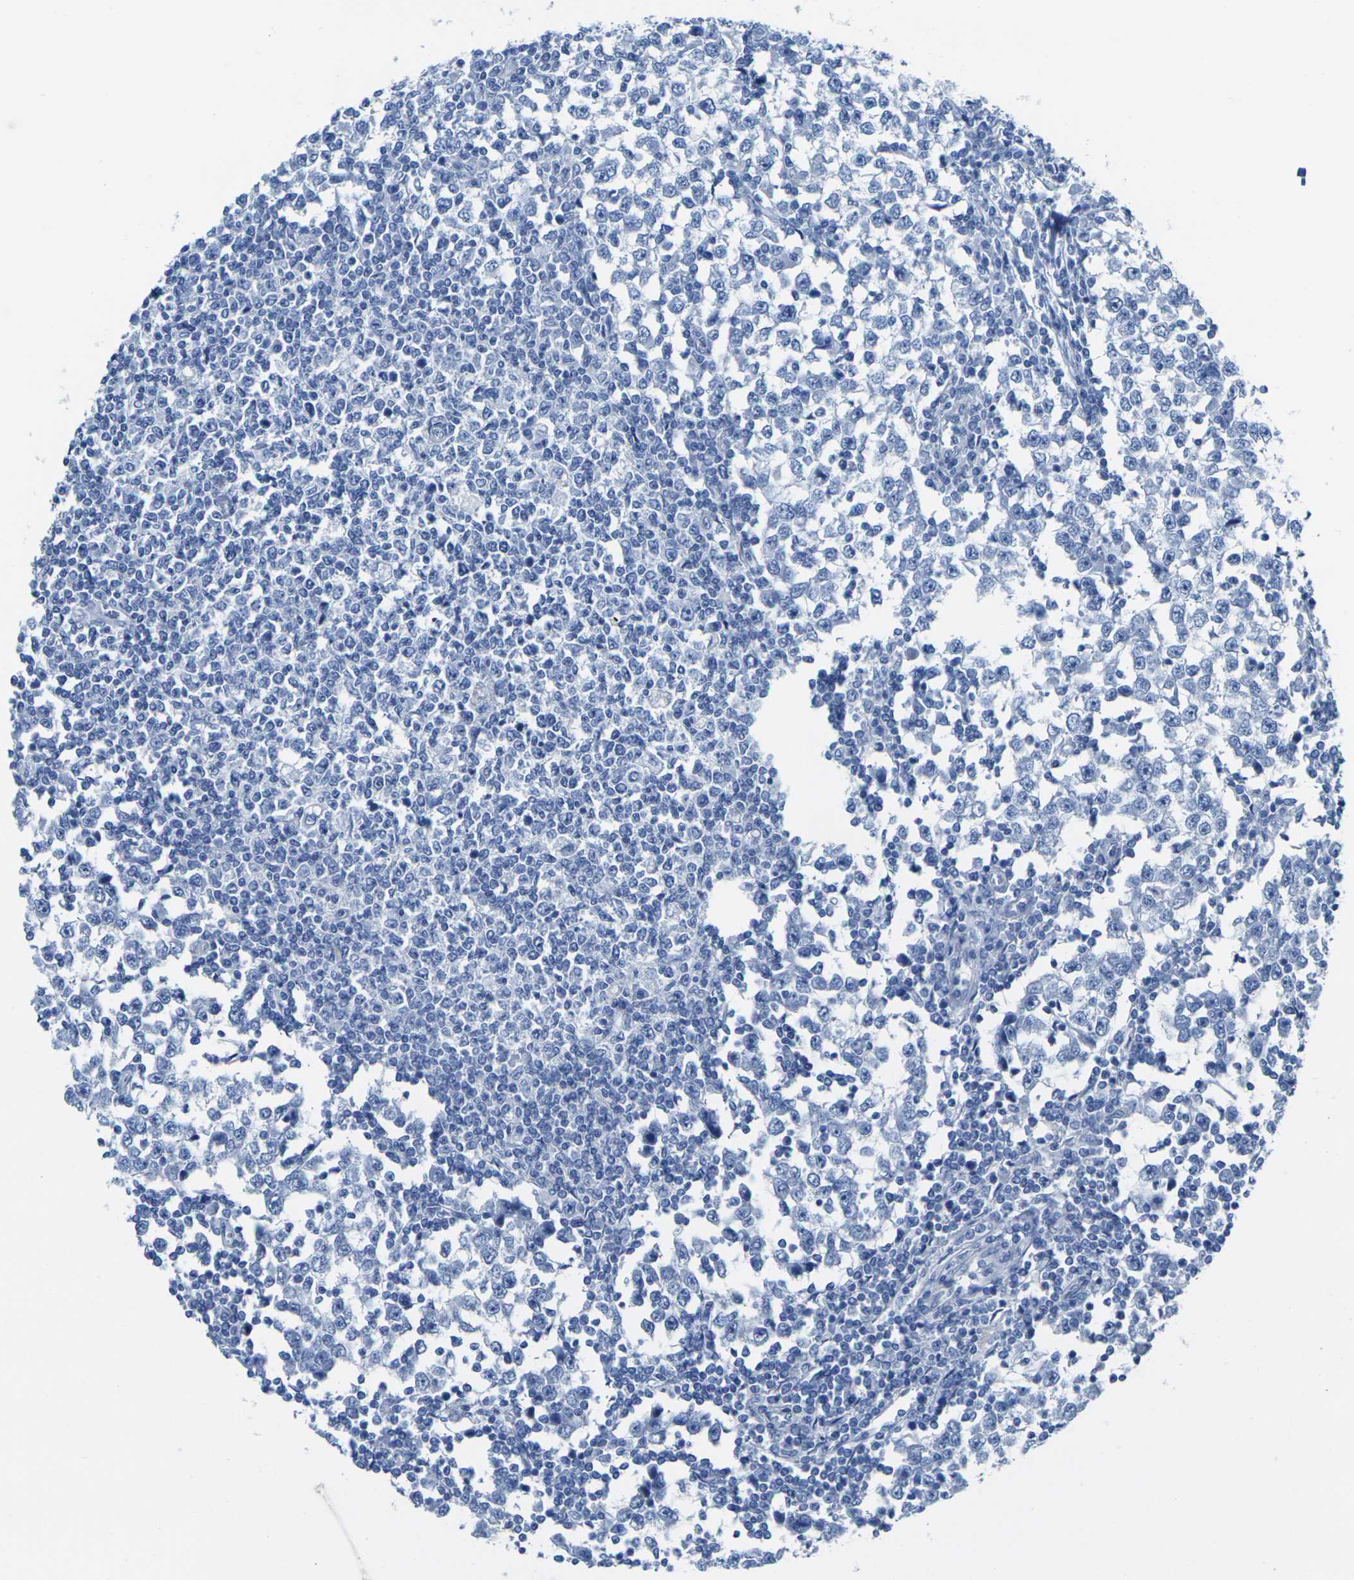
{"staining": {"intensity": "negative", "quantity": "none", "location": "none"}, "tissue": "testis cancer", "cell_type": "Tumor cells", "image_type": "cancer", "snomed": [{"axis": "morphology", "description": "Seminoma, NOS"}, {"axis": "topography", "description": "Testis"}], "caption": "A high-resolution image shows IHC staining of testis cancer, which reveals no significant positivity in tumor cells.", "gene": "CNN1", "patient": {"sex": "male", "age": 65}}